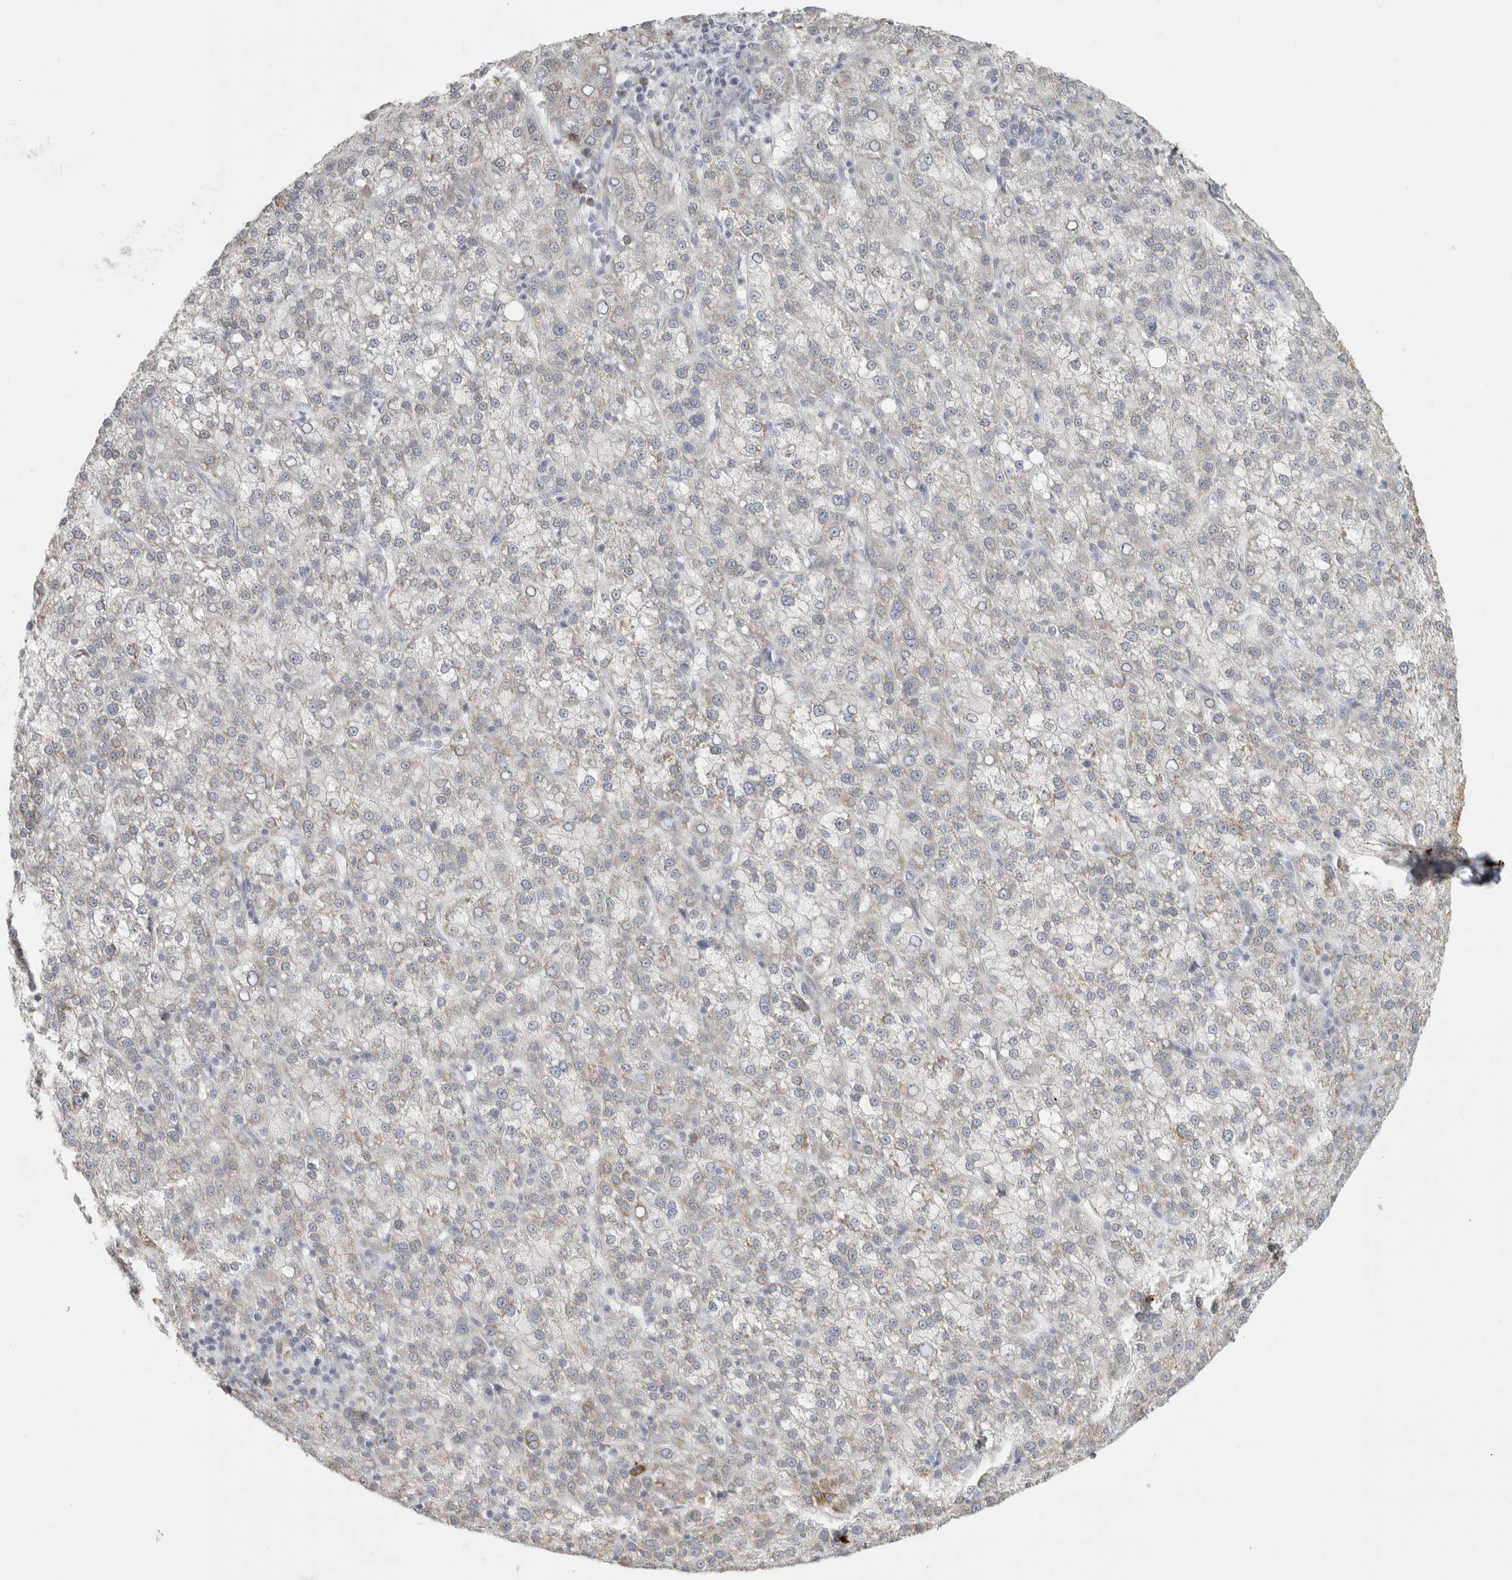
{"staining": {"intensity": "negative", "quantity": "none", "location": "none"}, "tissue": "liver cancer", "cell_type": "Tumor cells", "image_type": "cancer", "snomed": [{"axis": "morphology", "description": "Carcinoma, Hepatocellular, NOS"}, {"axis": "topography", "description": "Liver"}], "caption": "The photomicrograph exhibits no significant positivity in tumor cells of liver cancer (hepatocellular carcinoma). The staining is performed using DAB brown chromogen with nuclei counter-stained in using hematoxylin.", "gene": "OSTN", "patient": {"sex": "female", "age": 58}}